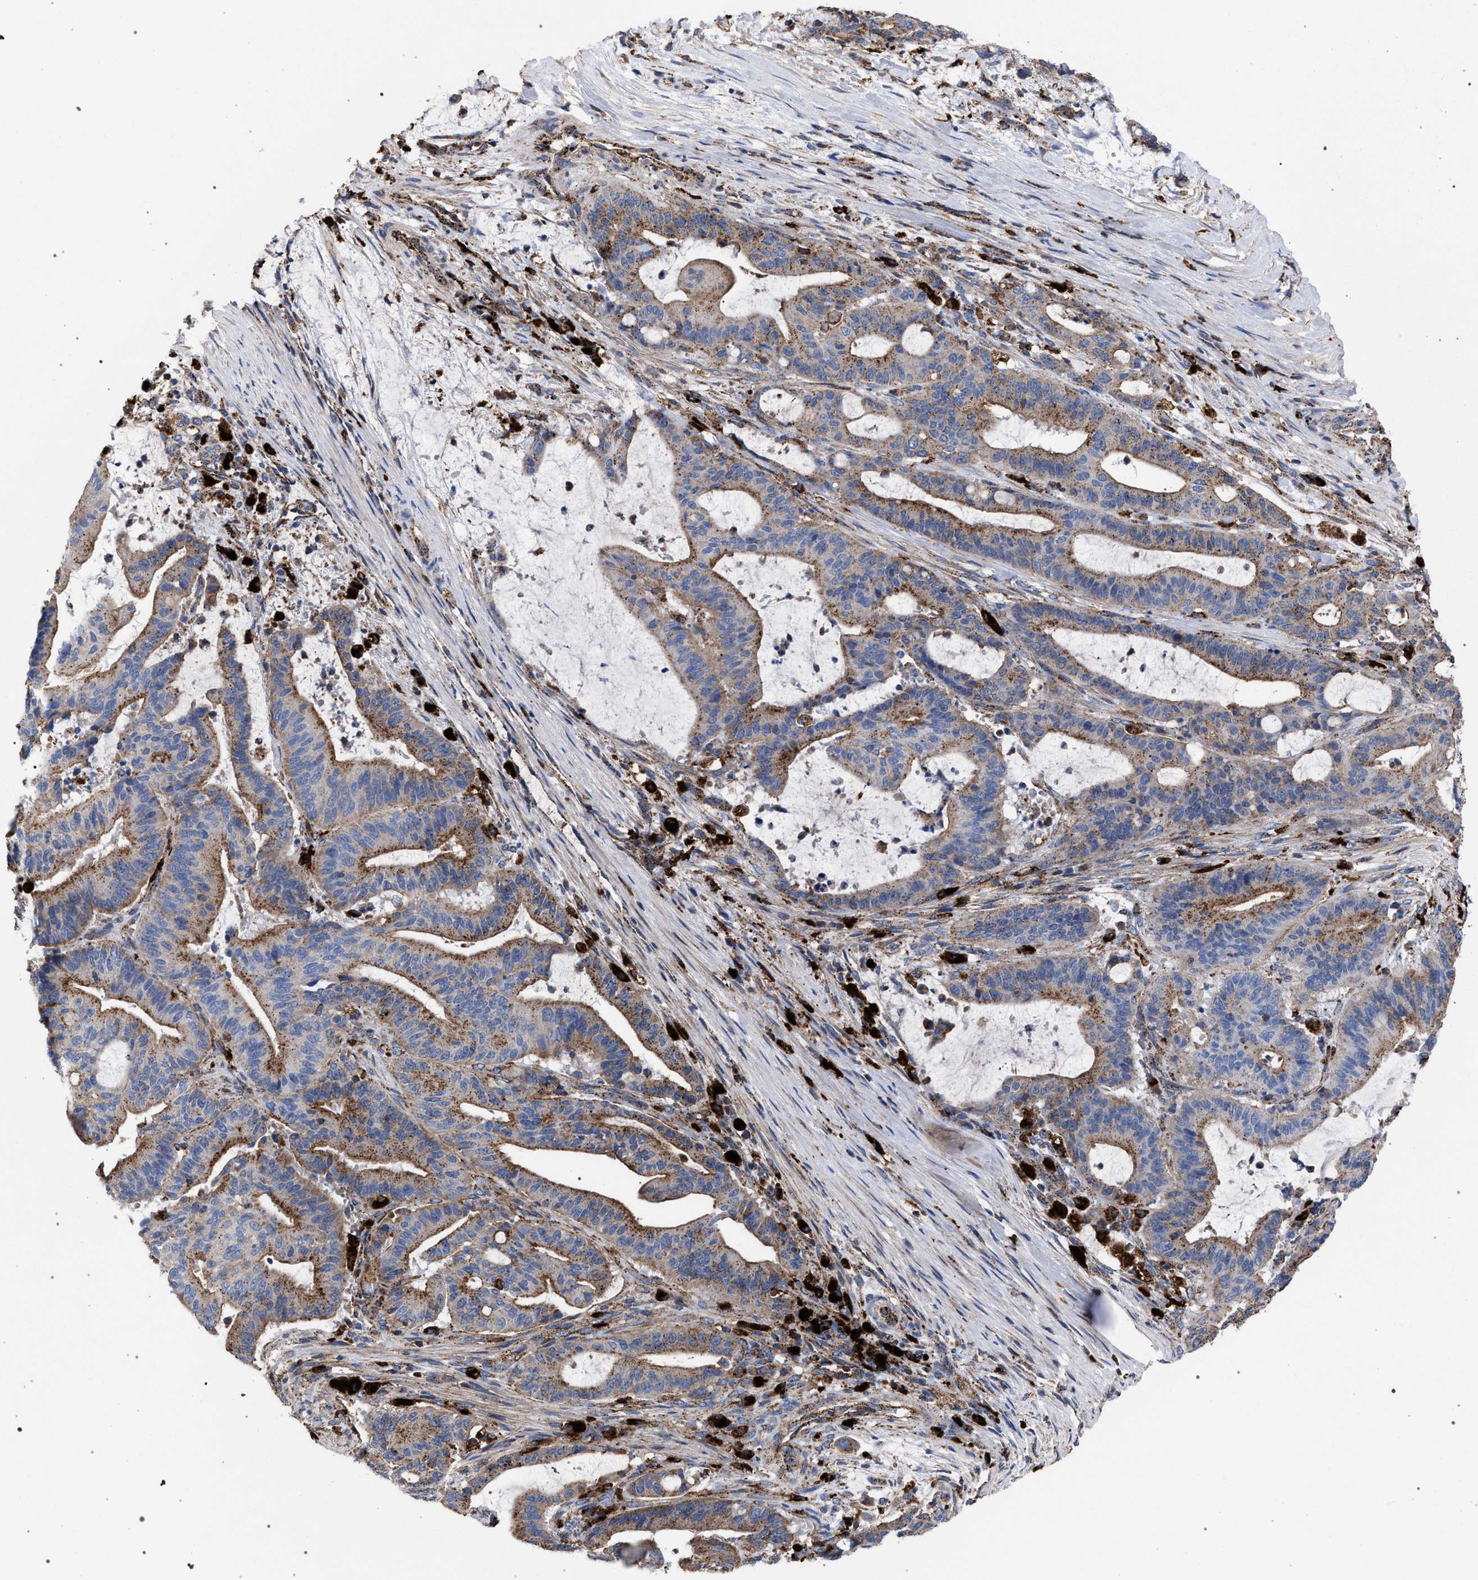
{"staining": {"intensity": "moderate", "quantity": ">75%", "location": "cytoplasmic/membranous"}, "tissue": "liver cancer", "cell_type": "Tumor cells", "image_type": "cancer", "snomed": [{"axis": "morphology", "description": "Normal tissue, NOS"}, {"axis": "morphology", "description": "Cholangiocarcinoma"}, {"axis": "topography", "description": "Liver"}, {"axis": "topography", "description": "Peripheral nerve tissue"}], "caption": "Protein expression analysis of cholangiocarcinoma (liver) exhibits moderate cytoplasmic/membranous expression in approximately >75% of tumor cells. (Brightfield microscopy of DAB IHC at high magnification).", "gene": "PPT1", "patient": {"sex": "female", "age": 73}}